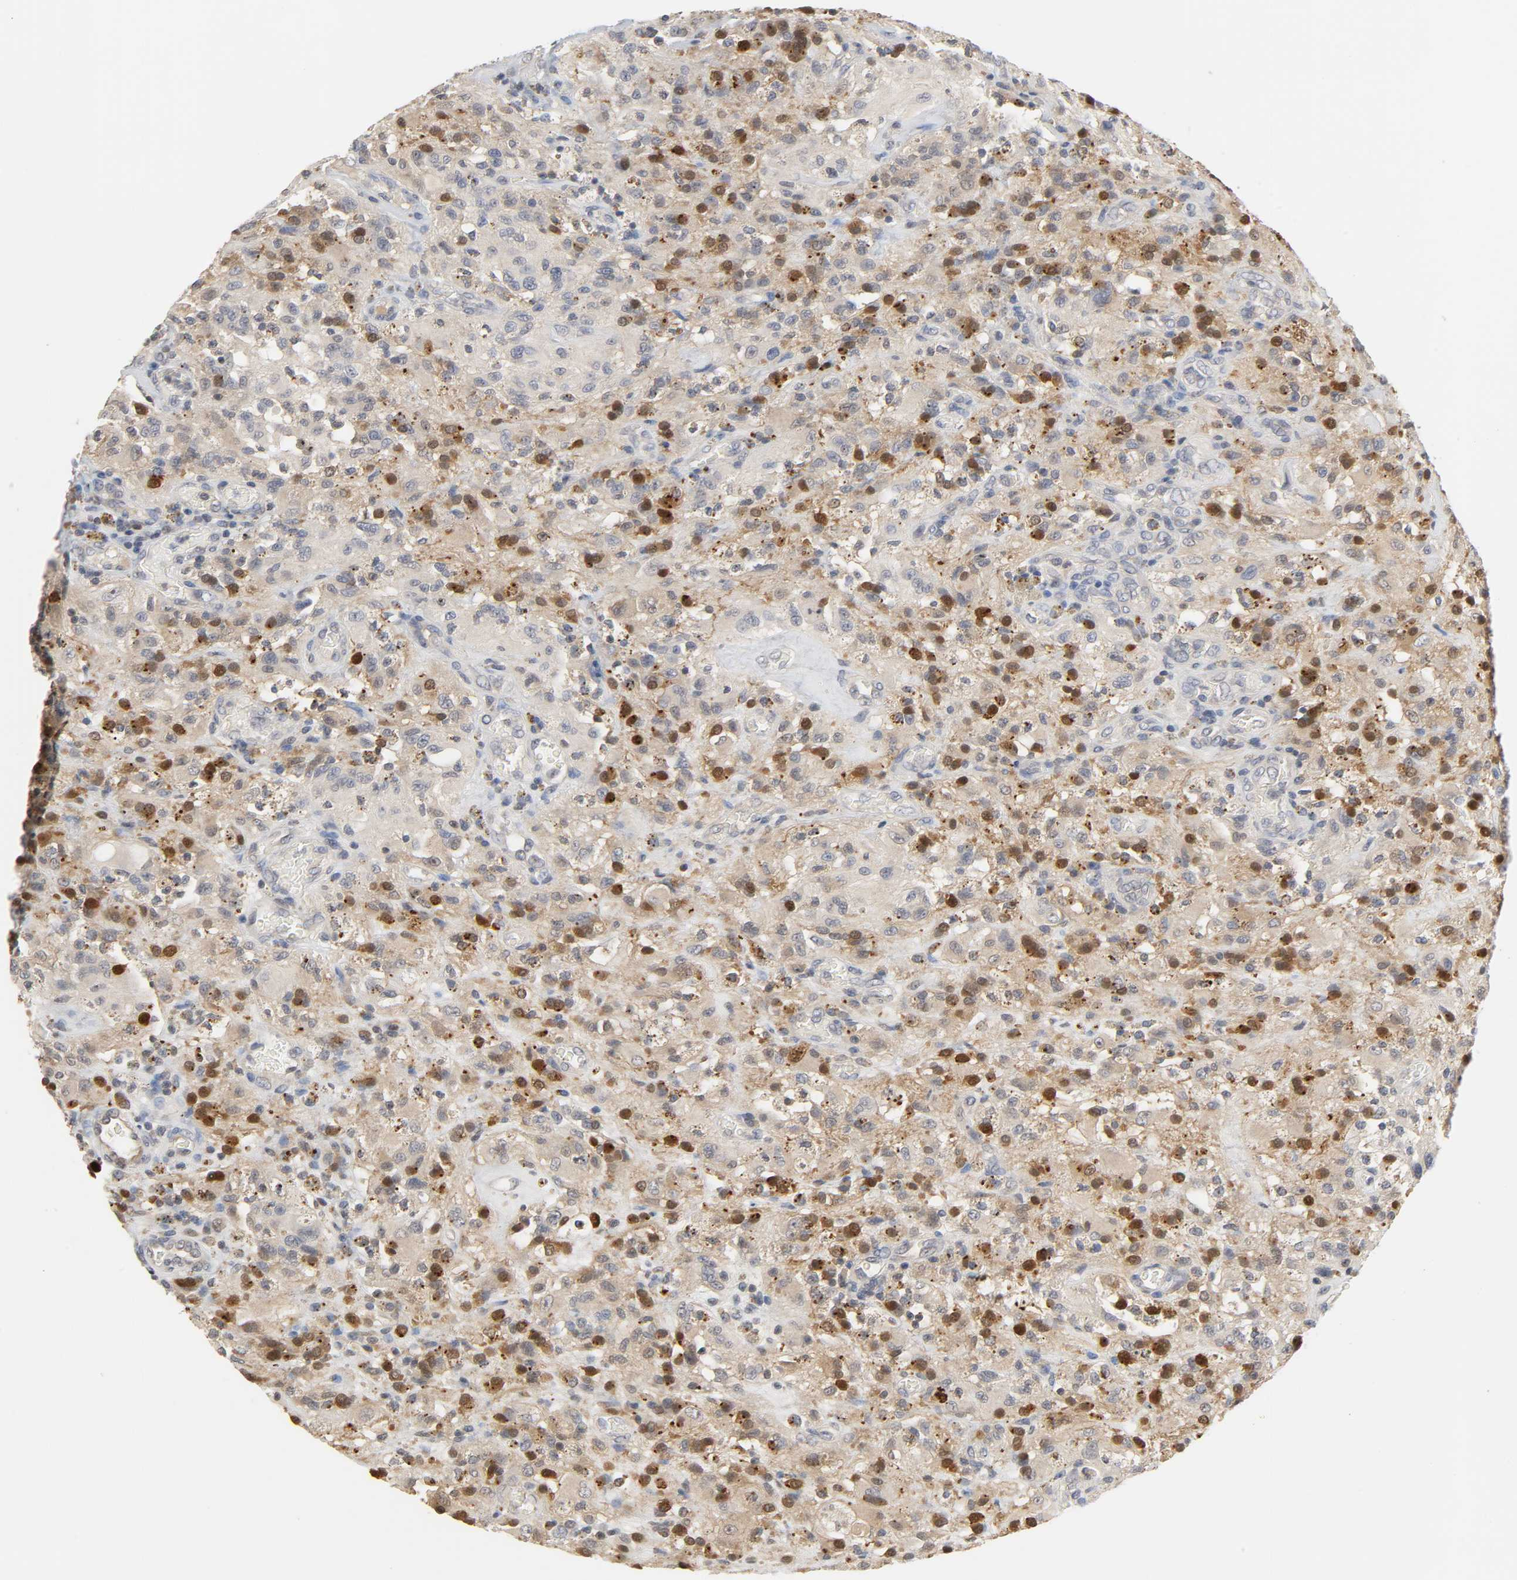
{"staining": {"intensity": "strong", "quantity": "25%-75%", "location": "cytoplasmic/membranous,nuclear"}, "tissue": "glioma", "cell_type": "Tumor cells", "image_type": "cancer", "snomed": [{"axis": "morphology", "description": "Normal tissue, NOS"}, {"axis": "morphology", "description": "Glioma, malignant, High grade"}, {"axis": "topography", "description": "Cerebral cortex"}], "caption": "Immunohistochemistry photomicrograph of neoplastic tissue: glioma stained using IHC shows high levels of strong protein expression localized specifically in the cytoplasmic/membranous and nuclear of tumor cells, appearing as a cytoplasmic/membranous and nuclear brown color.", "gene": "MIF", "patient": {"sex": "male", "age": 56}}